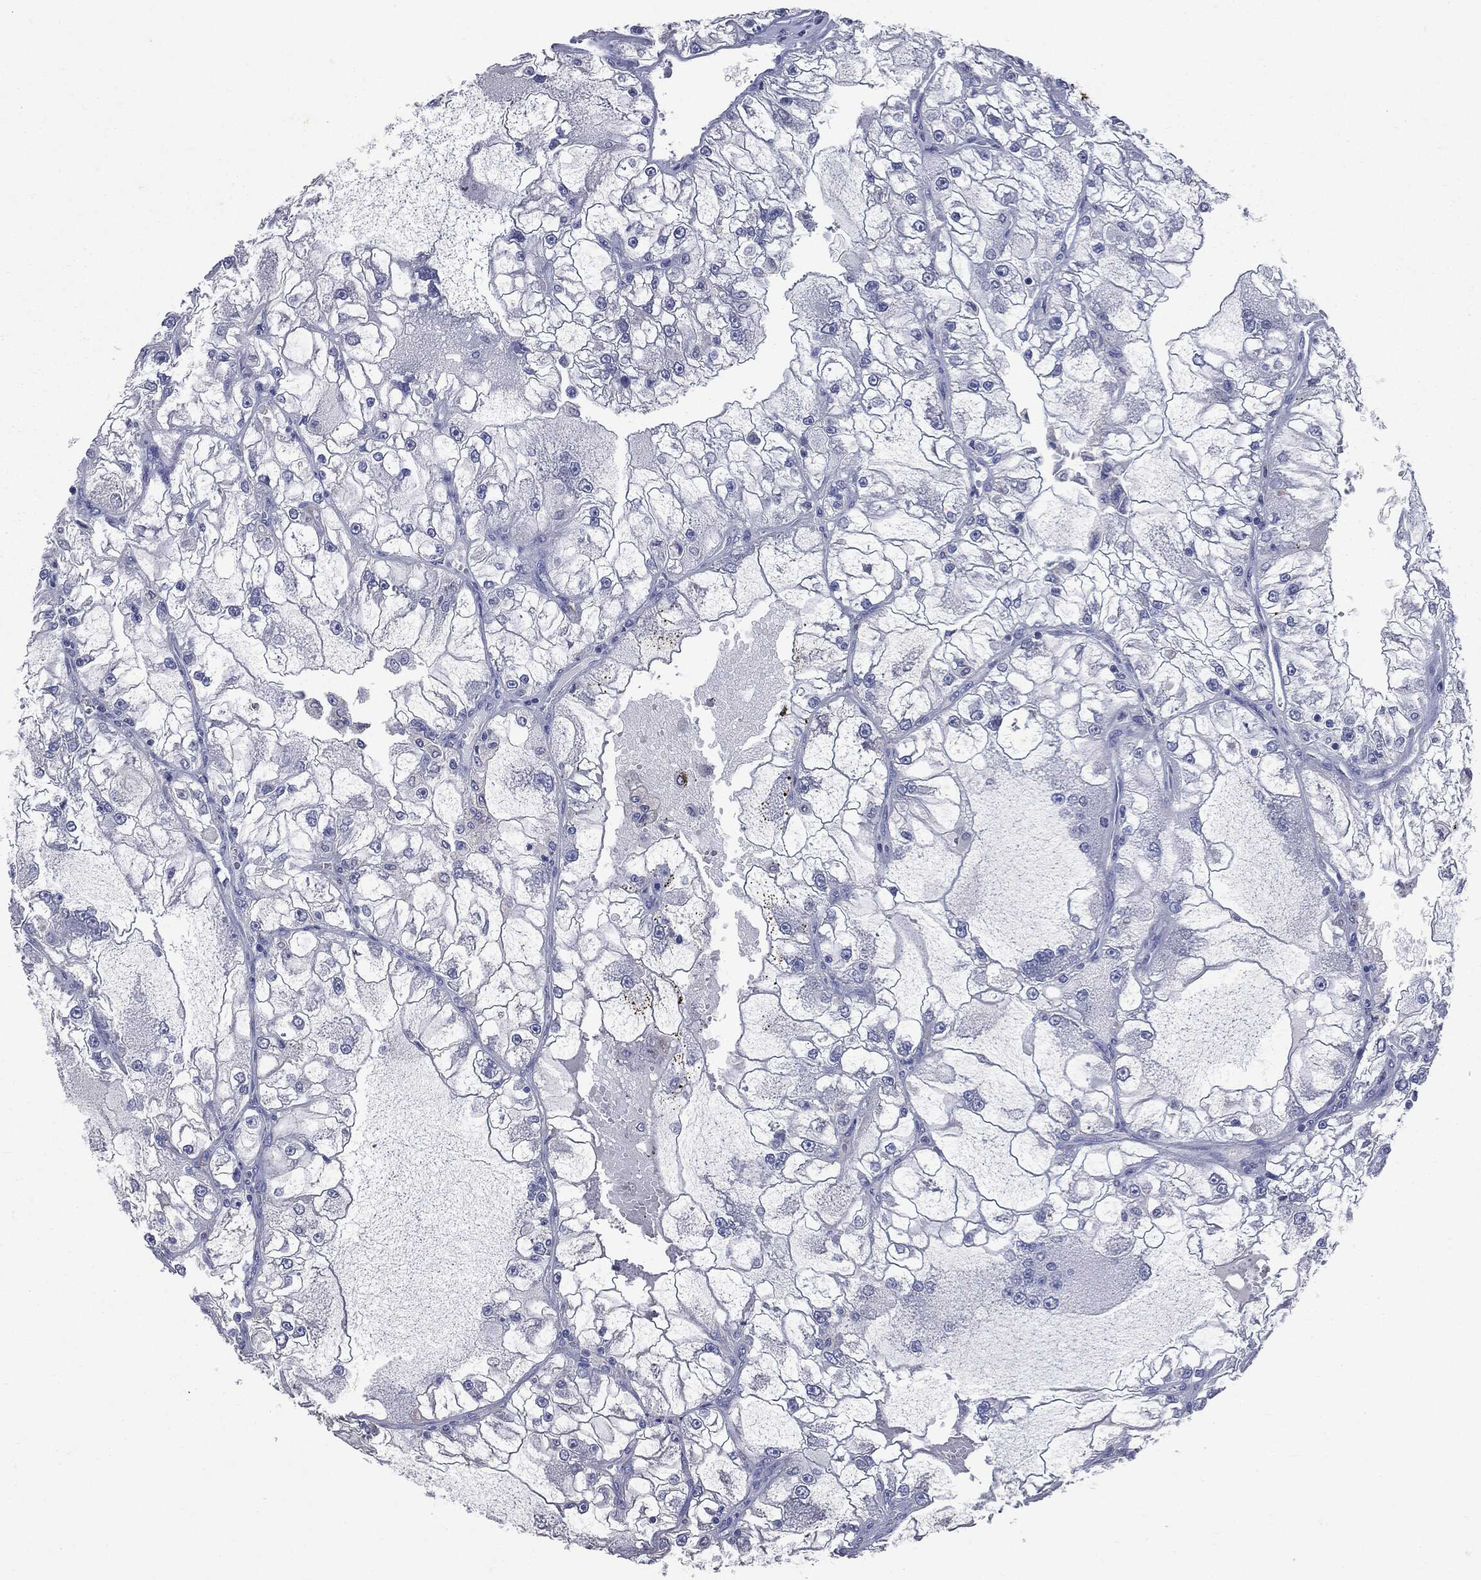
{"staining": {"intensity": "negative", "quantity": "none", "location": "none"}, "tissue": "renal cancer", "cell_type": "Tumor cells", "image_type": "cancer", "snomed": [{"axis": "morphology", "description": "Adenocarcinoma, NOS"}, {"axis": "topography", "description": "Kidney"}], "caption": "The immunohistochemistry micrograph has no significant positivity in tumor cells of renal cancer tissue. (DAB (3,3'-diaminobenzidine) immunohistochemistry with hematoxylin counter stain).", "gene": "PTGS2", "patient": {"sex": "female", "age": 72}}